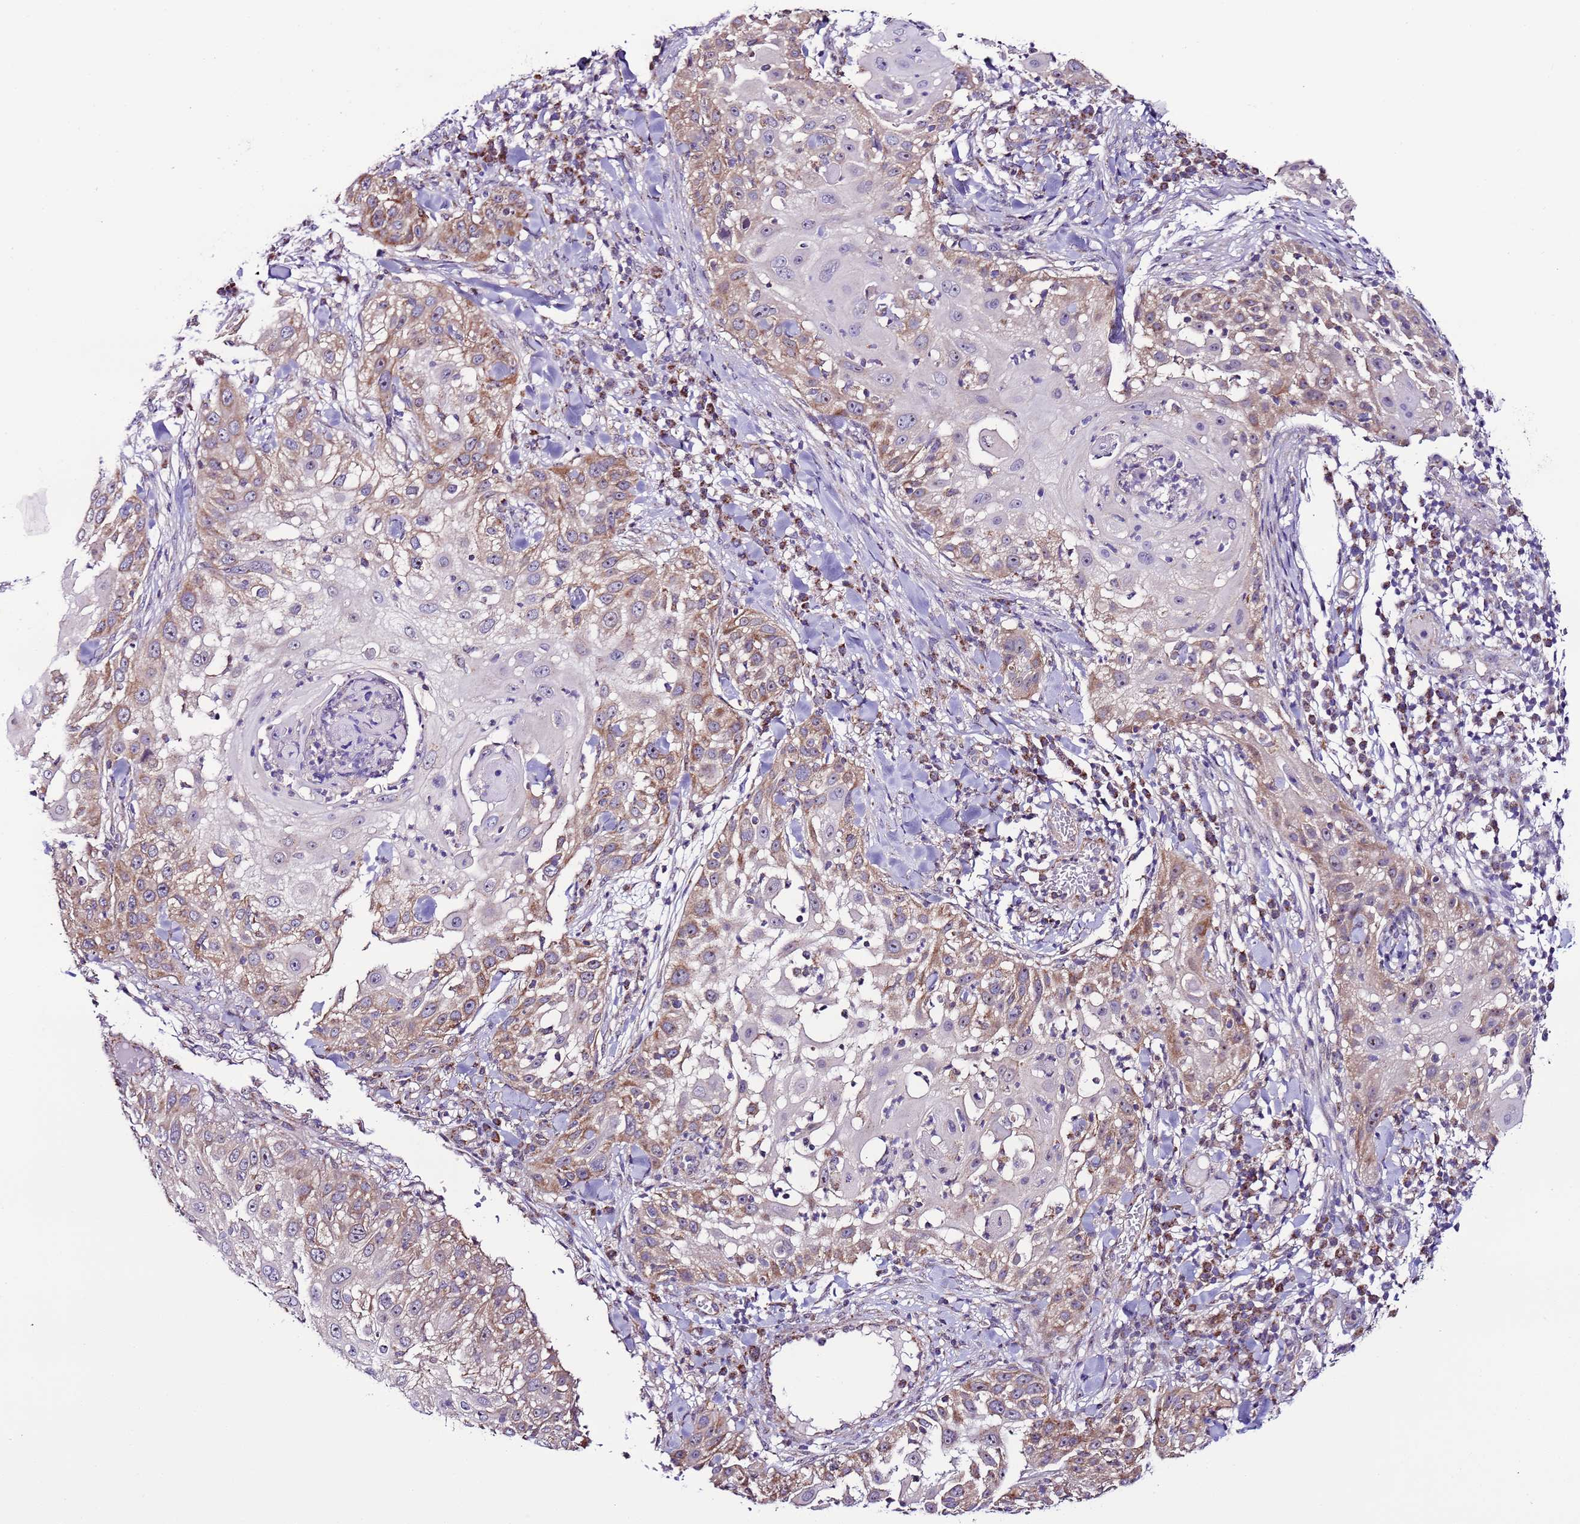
{"staining": {"intensity": "moderate", "quantity": "25%-75%", "location": "cytoplasmic/membranous"}, "tissue": "skin cancer", "cell_type": "Tumor cells", "image_type": "cancer", "snomed": [{"axis": "morphology", "description": "Squamous cell carcinoma, NOS"}, {"axis": "topography", "description": "Skin"}], "caption": "Skin cancer stained for a protein shows moderate cytoplasmic/membranous positivity in tumor cells.", "gene": "UEVLD", "patient": {"sex": "female", "age": 44}}